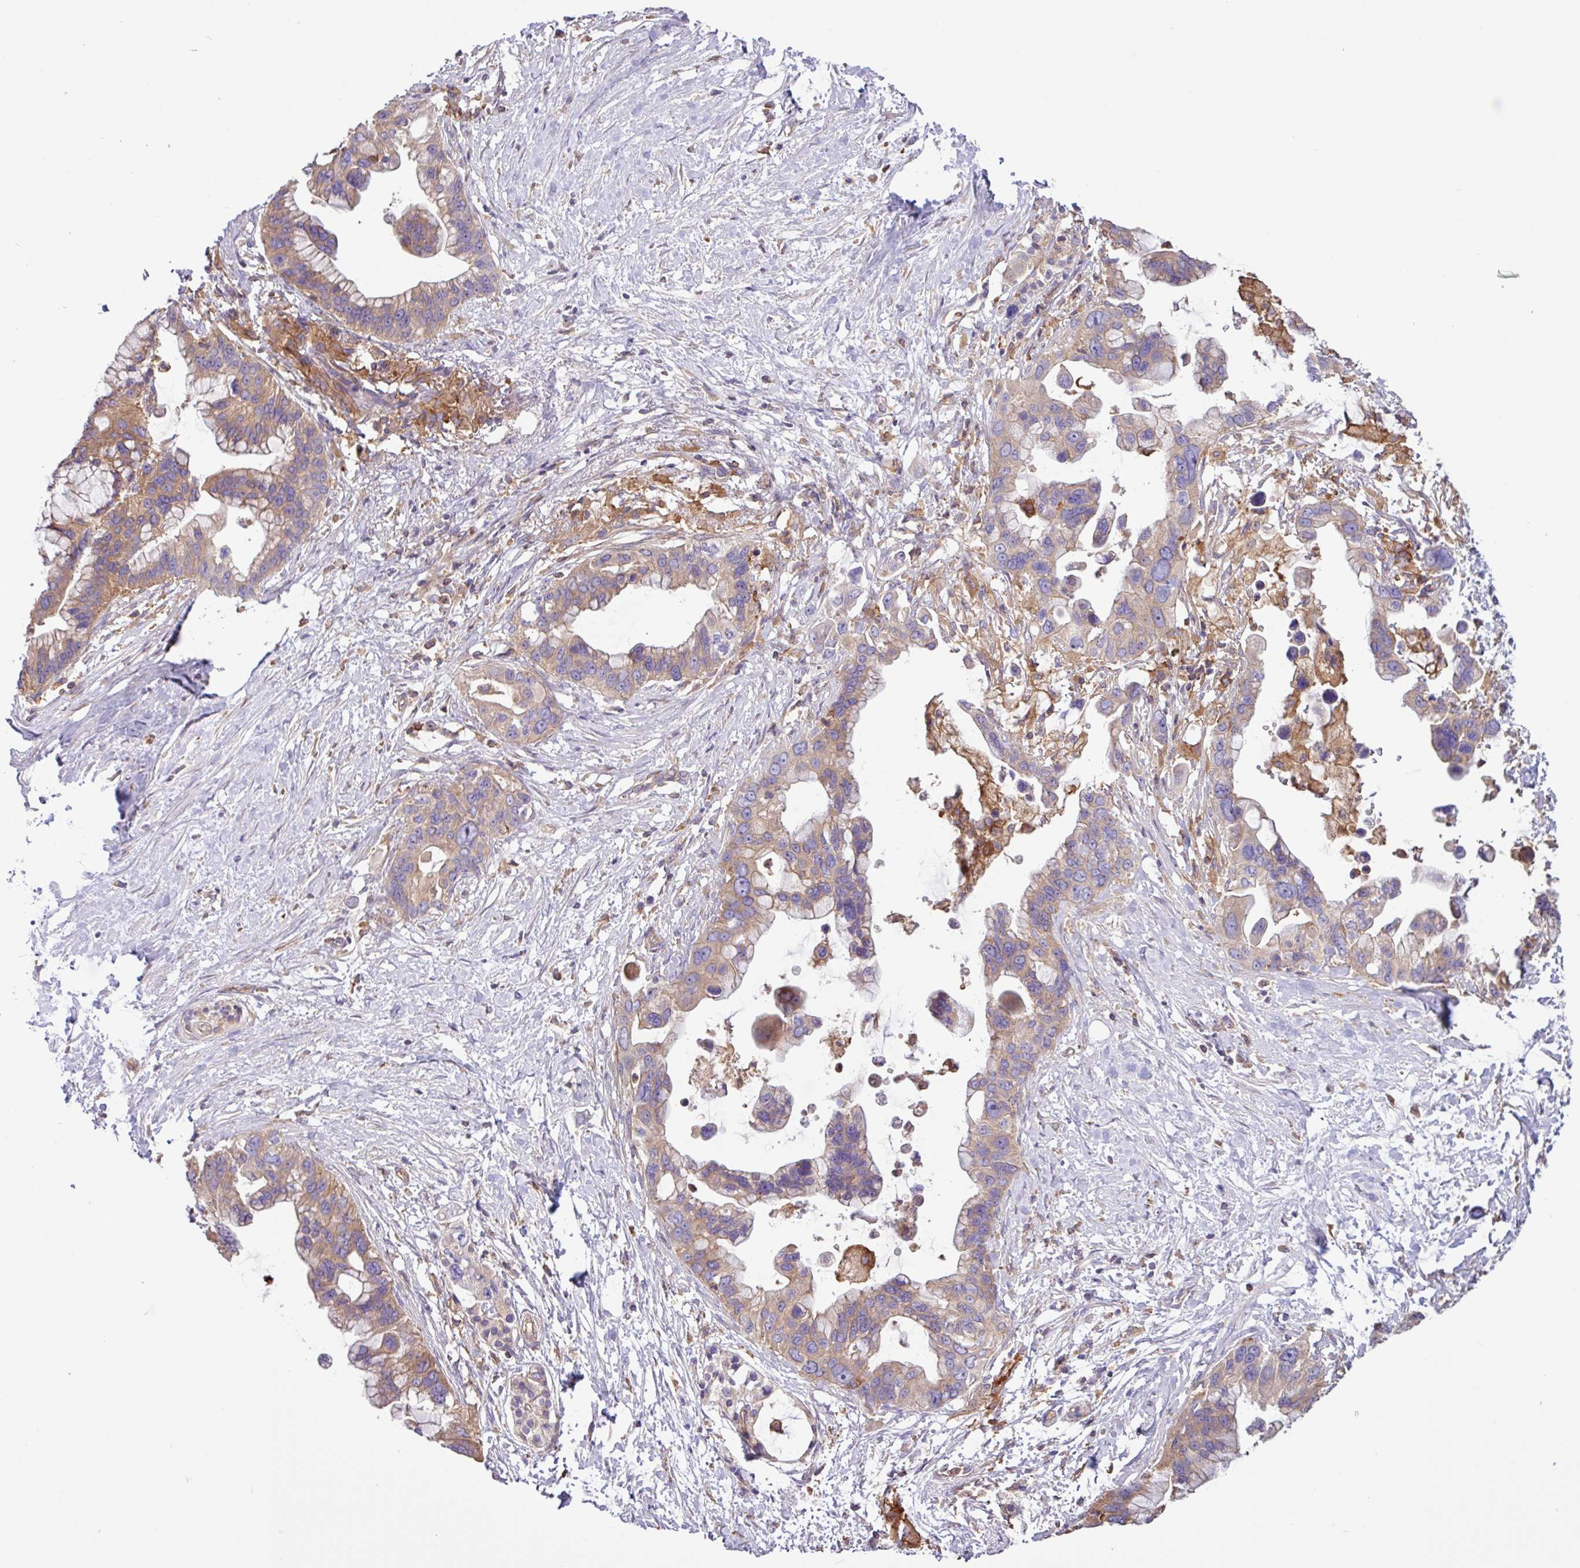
{"staining": {"intensity": "weak", "quantity": "25%-75%", "location": "cytoplasmic/membranous"}, "tissue": "pancreatic cancer", "cell_type": "Tumor cells", "image_type": "cancer", "snomed": [{"axis": "morphology", "description": "Adenocarcinoma, NOS"}, {"axis": "topography", "description": "Pancreas"}], "caption": "Pancreatic cancer stained with a brown dye displays weak cytoplasmic/membranous positive expression in approximately 25%-75% of tumor cells.", "gene": "ACTR3", "patient": {"sex": "female", "age": 83}}